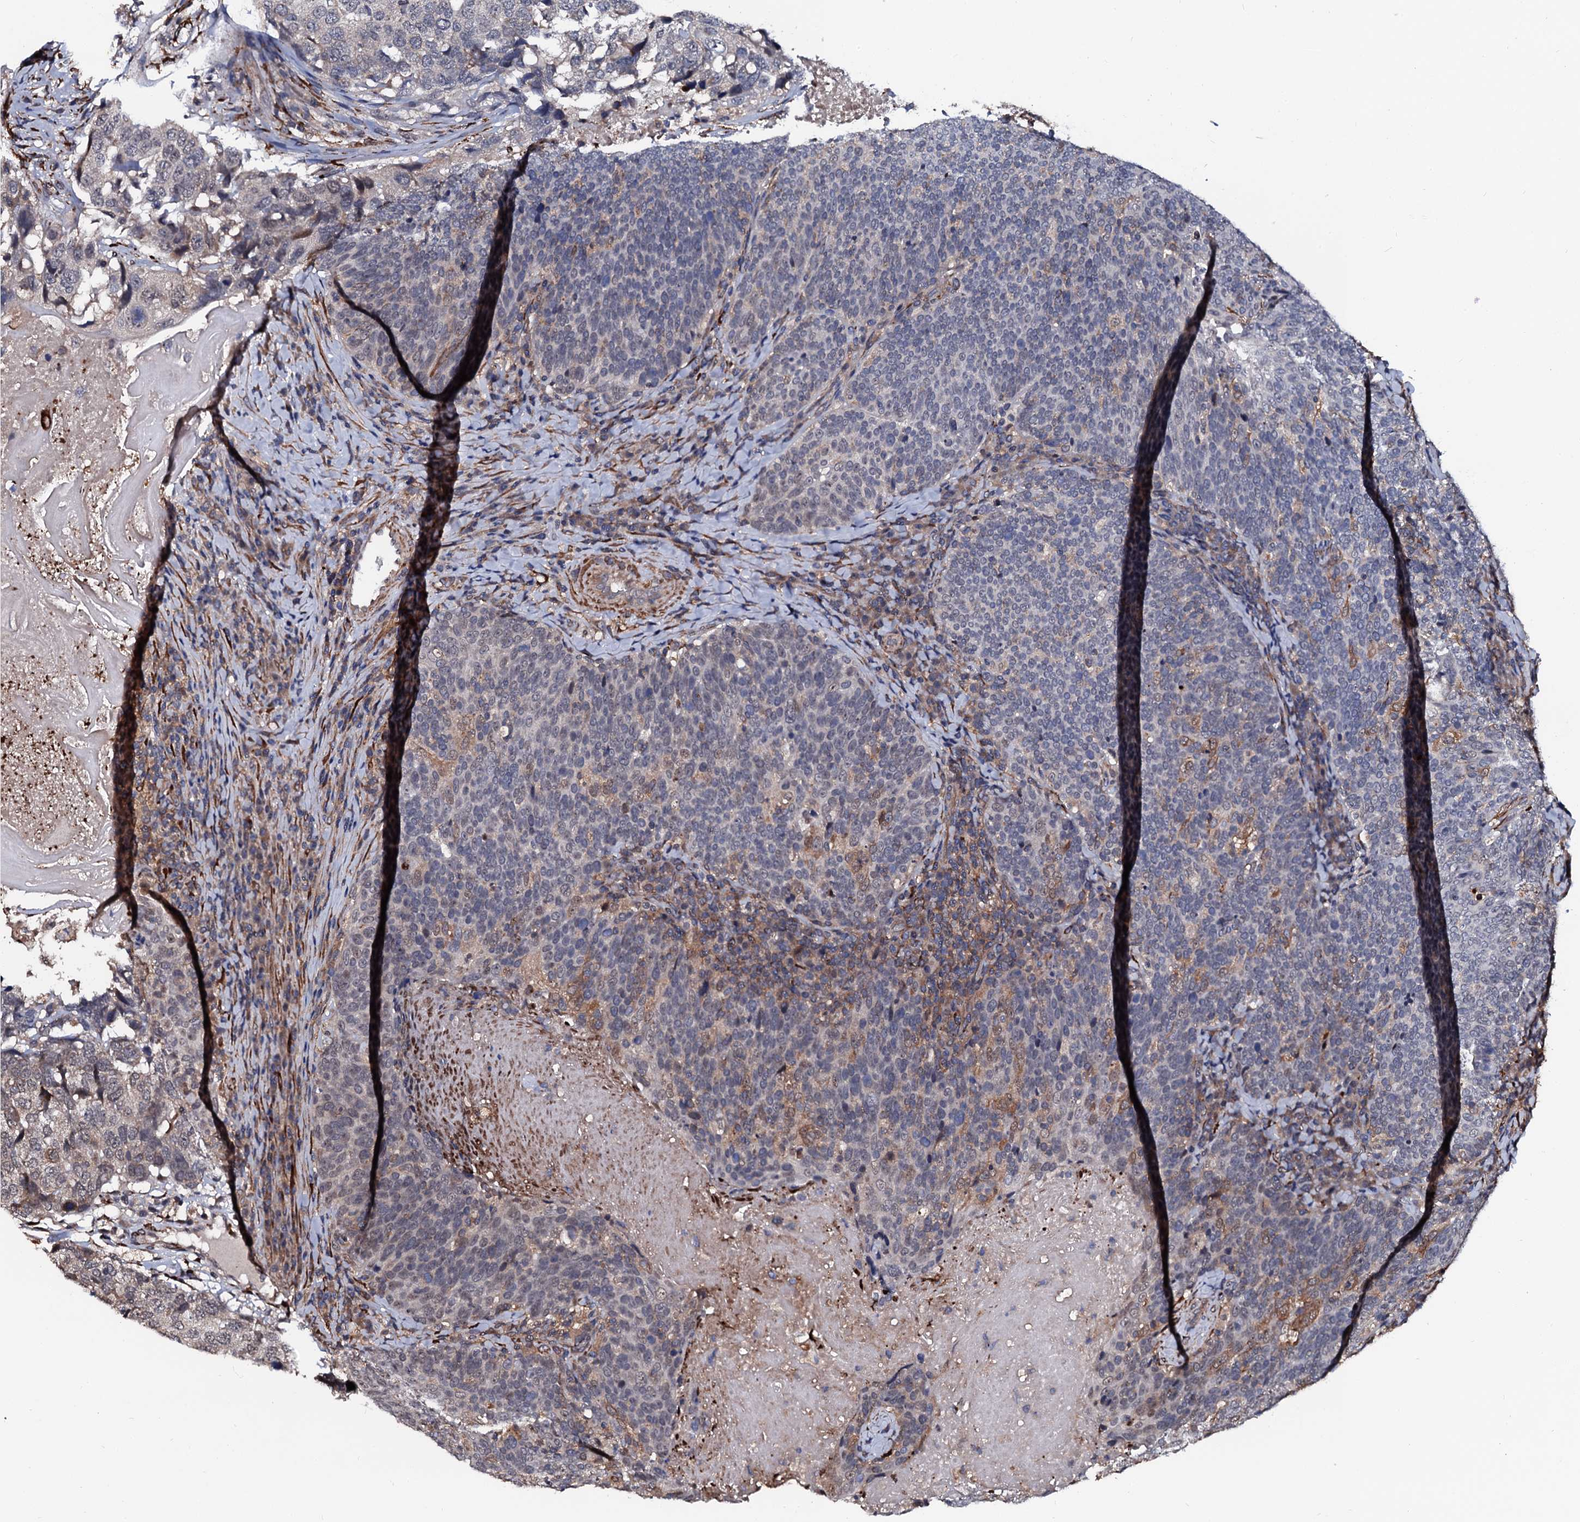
{"staining": {"intensity": "moderate", "quantity": "25%-75%", "location": "cytoplasmic/membranous"}, "tissue": "head and neck cancer", "cell_type": "Tumor cells", "image_type": "cancer", "snomed": [{"axis": "morphology", "description": "Squamous cell carcinoma, NOS"}, {"axis": "morphology", "description": "Squamous cell carcinoma, metastatic, NOS"}, {"axis": "topography", "description": "Lymph node"}, {"axis": "topography", "description": "Head-Neck"}], "caption": "Protein staining of head and neck squamous cell carcinoma tissue reveals moderate cytoplasmic/membranous expression in approximately 25%-75% of tumor cells. (DAB (3,3'-diaminobenzidine) = brown stain, brightfield microscopy at high magnification).", "gene": "N4BP1", "patient": {"sex": "male", "age": 62}}